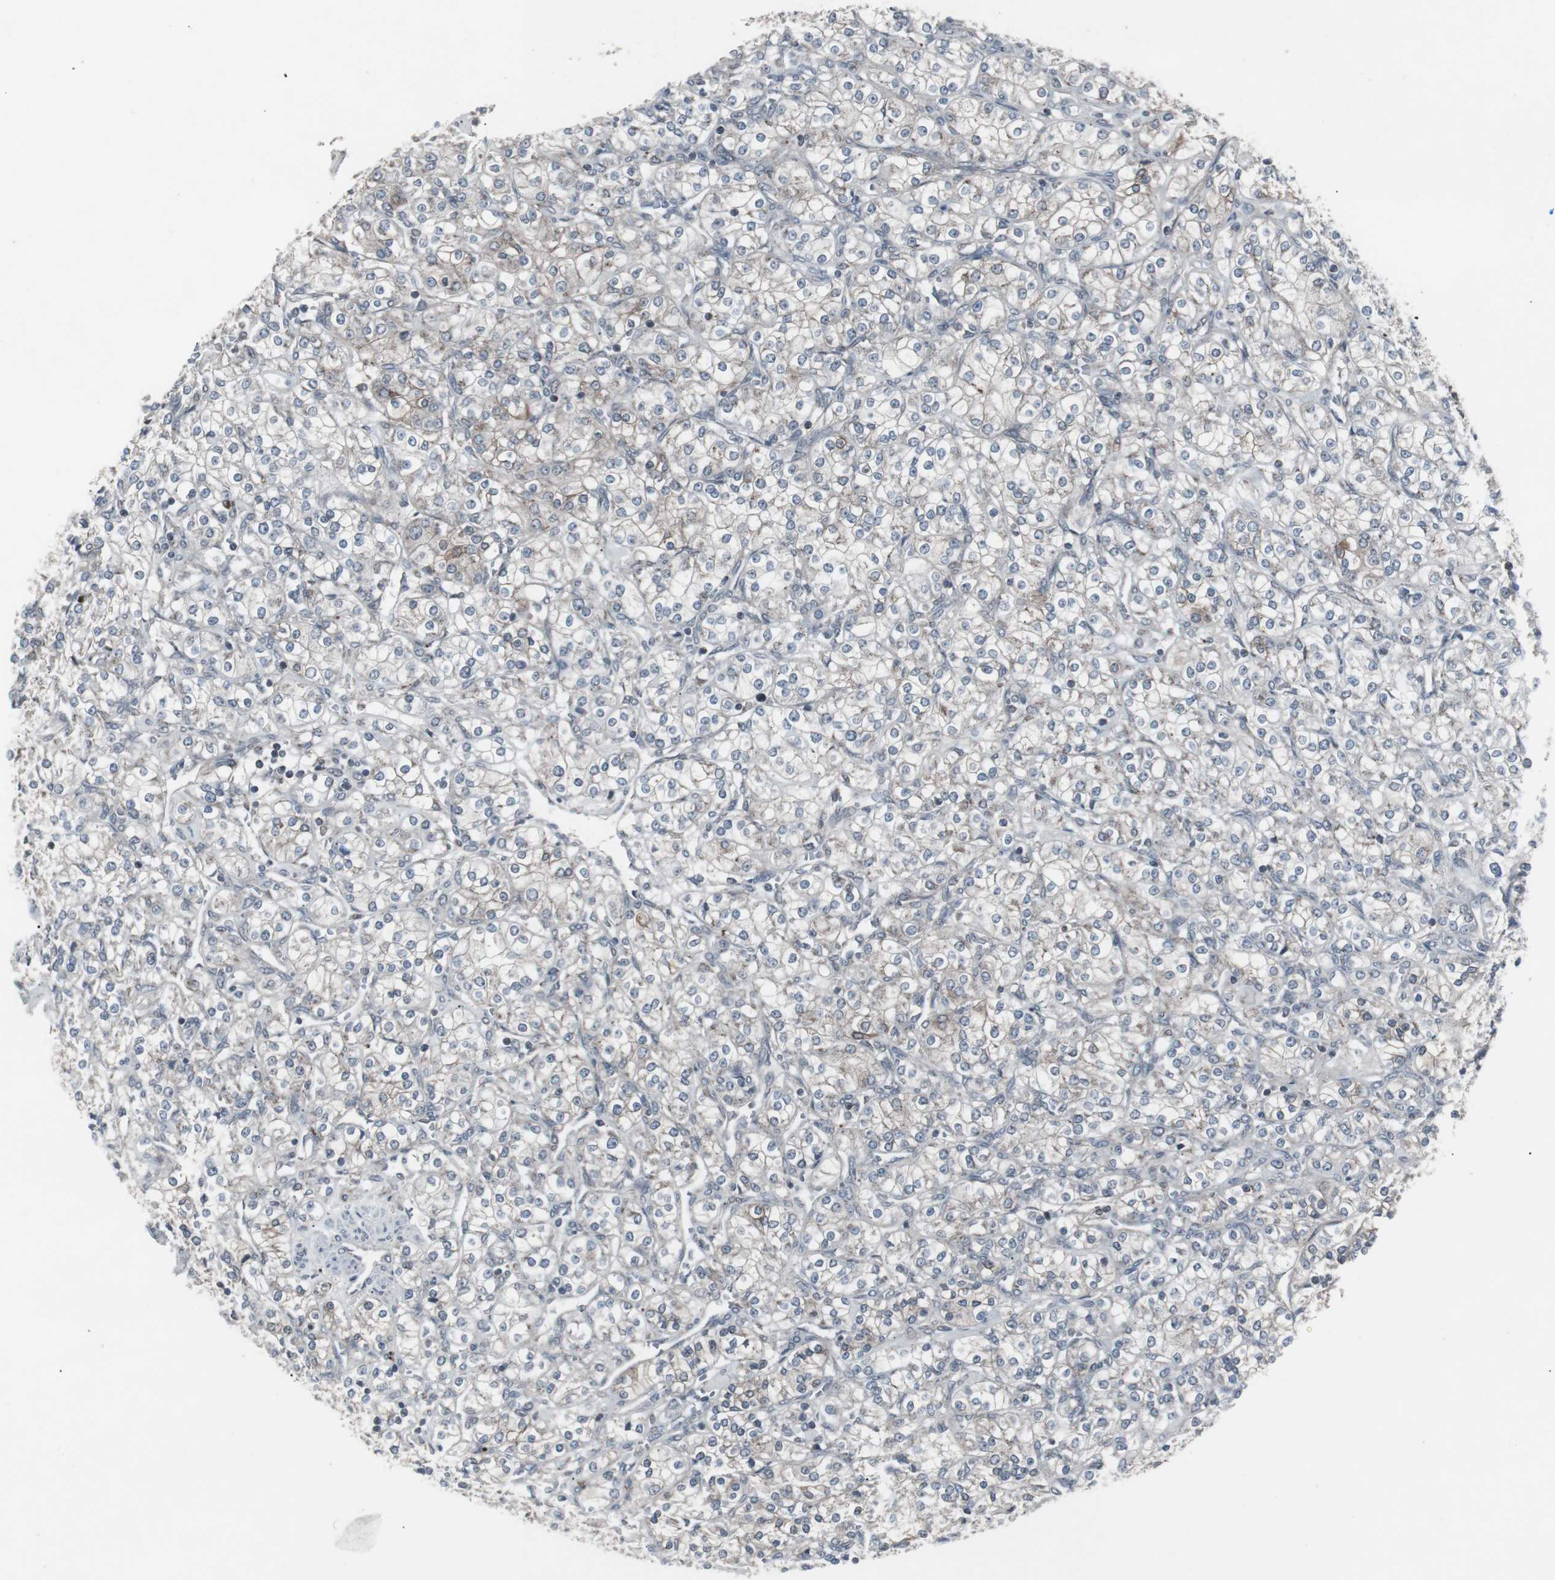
{"staining": {"intensity": "weak", "quantity": "<25%", "location": "cytoplasmic/membranous"}, "tissue": "renal cancer", "cell_type": "Tumor cells", "image_type": "cancer", "snomed": [{"axis": "morphology", "description": "Adenocarcinoma, NOS"}, {"axis": "topography", "description": "Kidney"}], "caption": "Immunohistochemistry image of neoplastic tissue: renal adenocarcinoma stained with DAB displays no significant protein expression in tumor cells.", "gene": "SSTR2", "patient": {"sex": "male", "age": 77}}